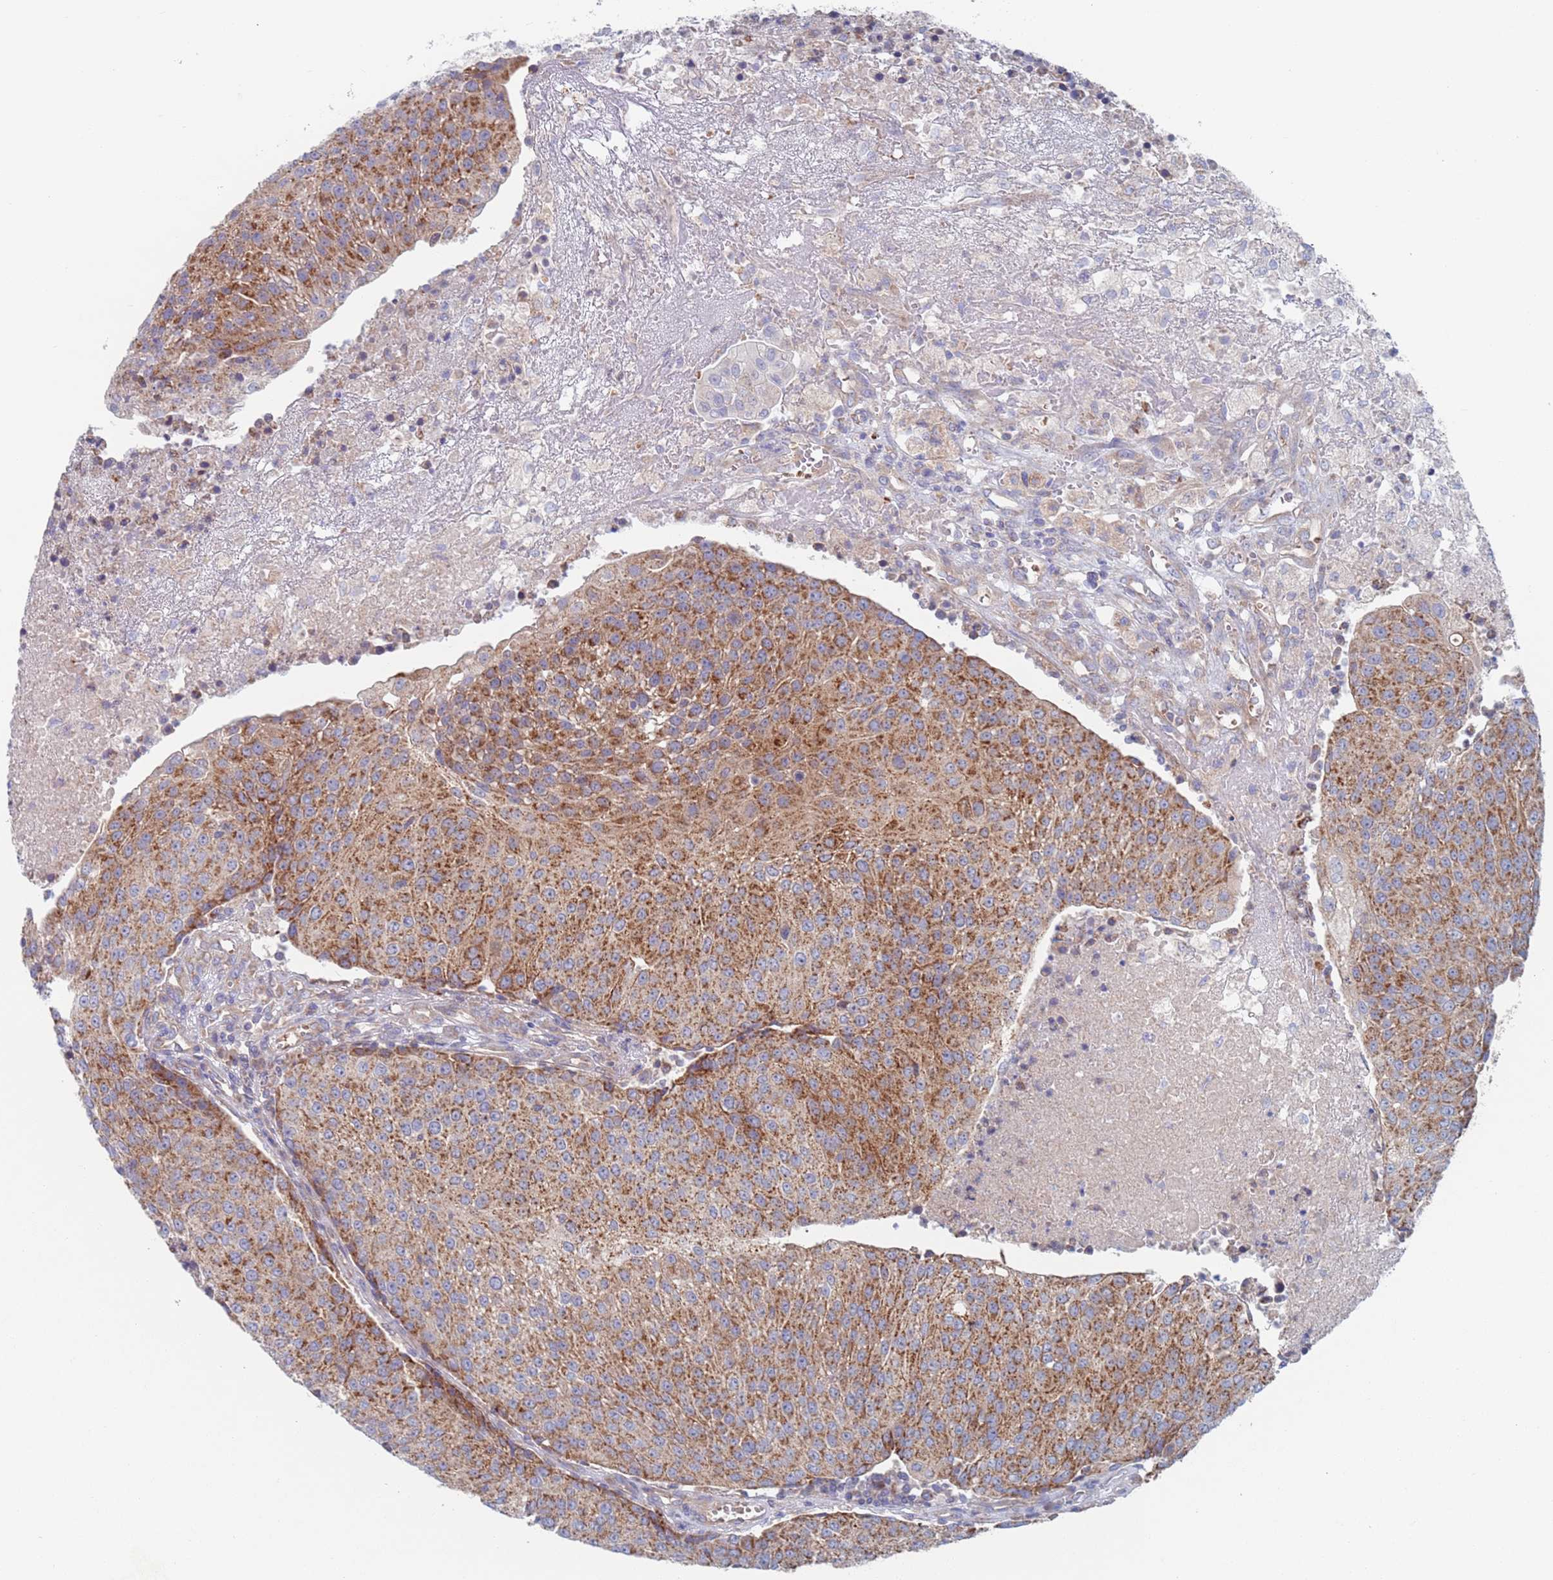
{"staining": {"intensity": "moderate", "quantity": ">75%", "location": "cytoplasmic/membranous"}, "tissue": "urothelial cancer", "cell_type": "Tumor cells", "image_type": "cancer", "snomed": [{"axis": "morphology", "description": "Urothelial carcinoma, High grade"}, {"axis": "topography", "description": "Urinary bladder"}], "caption": "The micrograph displays a brown stain indicating the presence of a protein in the cytoplasmic/membranous of tumor cells in urothelial carcinoma (high-grade). The protein of interest is stained brown, and the nuclei are stained in blue (DAB (3,3'-diaminobenzidine) IHC with brightfield microscopy, high magnification).", "gene": "CHCHD6", "patient": {"sex": "female", "age": 85}}